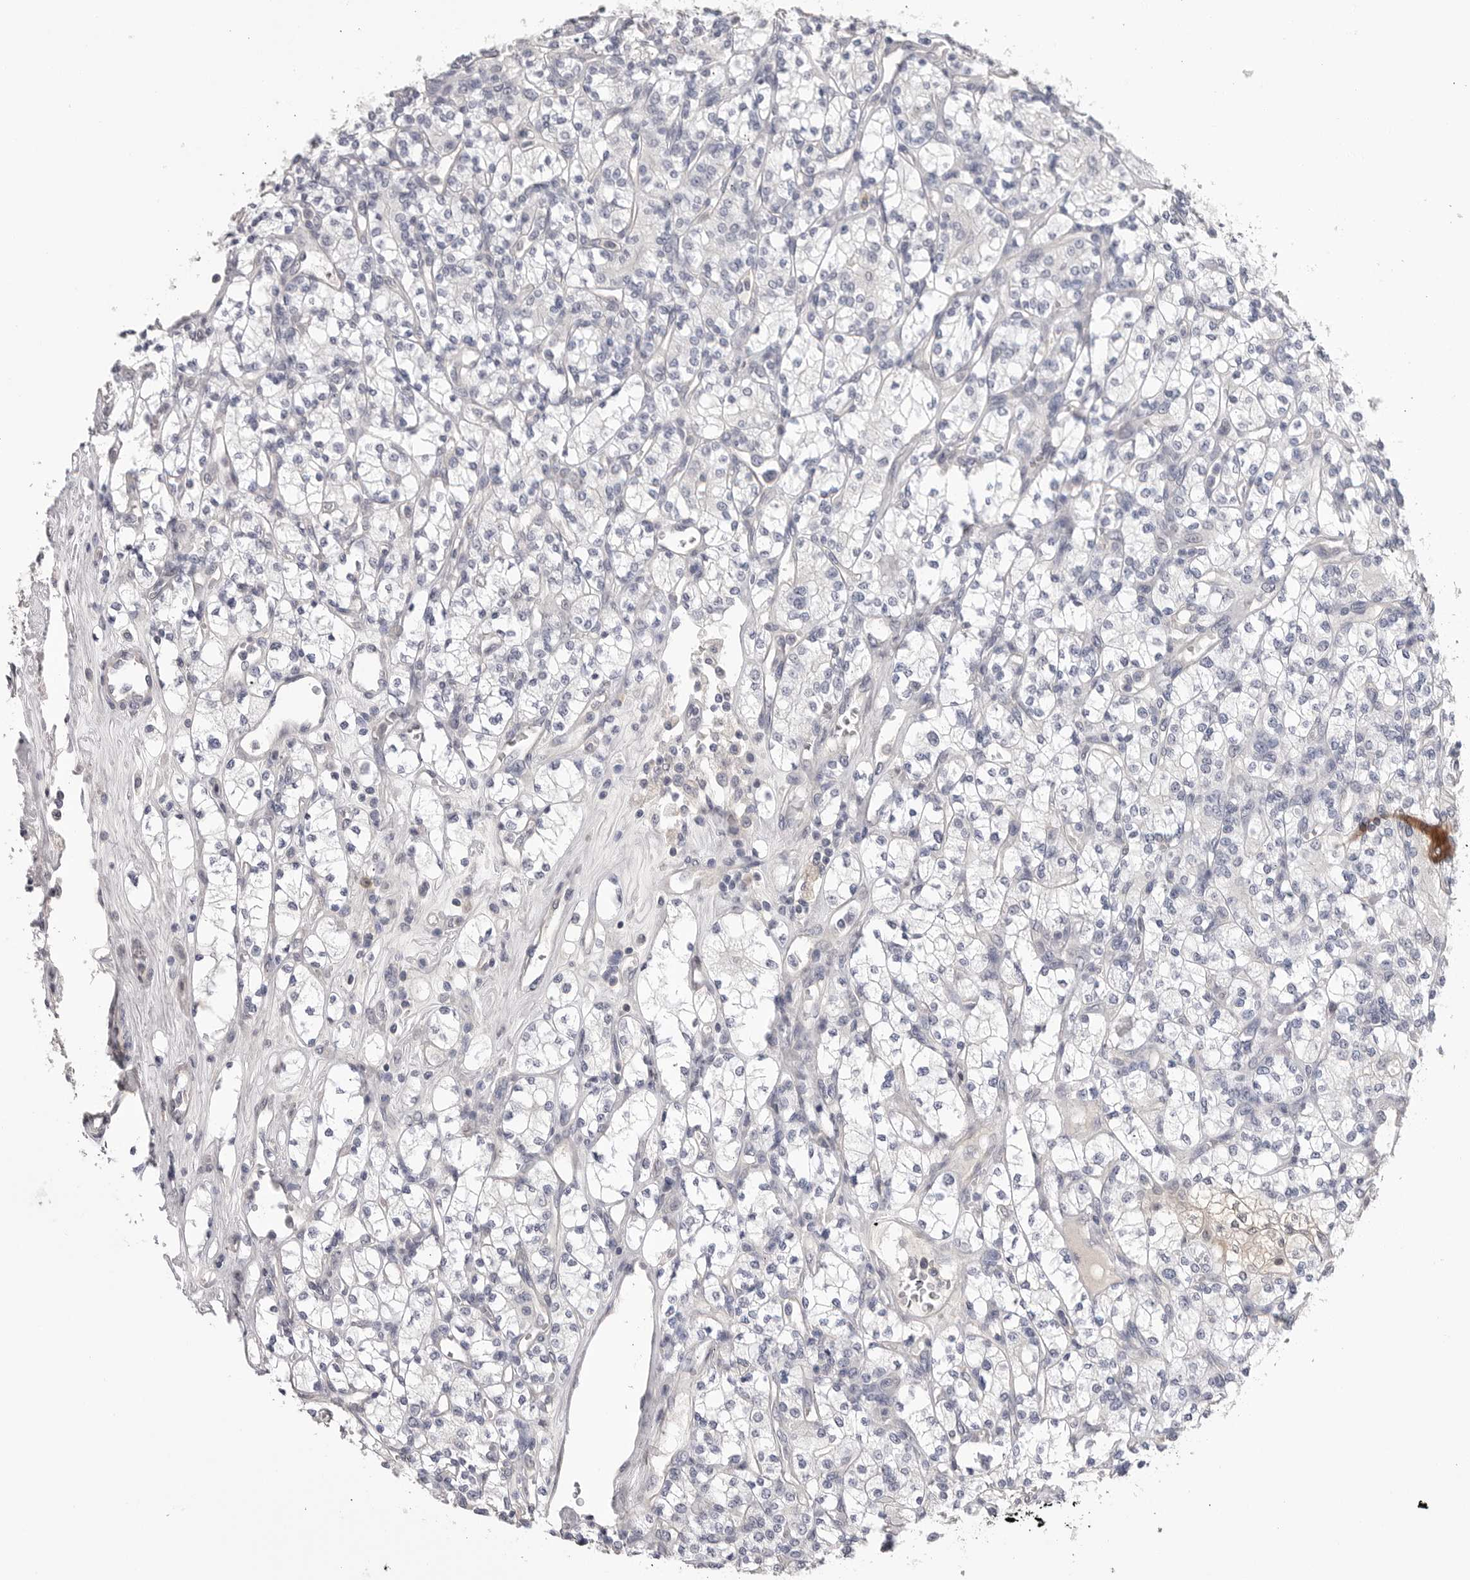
{"staining": {"intensity": "negative", "quantity": "none", "location": "none"}, "tissue": "renal cancer", "cell_type": "Tumor cells", "image_type": "cancer", "snomed": [{"axis": "morphology", "description": "Adenocarcinoma, NOS"}, {"axis": "topography", "description": "Kidney"}], "caption": "The image demonstrates no significant staining in tumor cells of renal cancer.", "gene": "DLGAP3", "patient": {"sex": "male", "age": 77}}